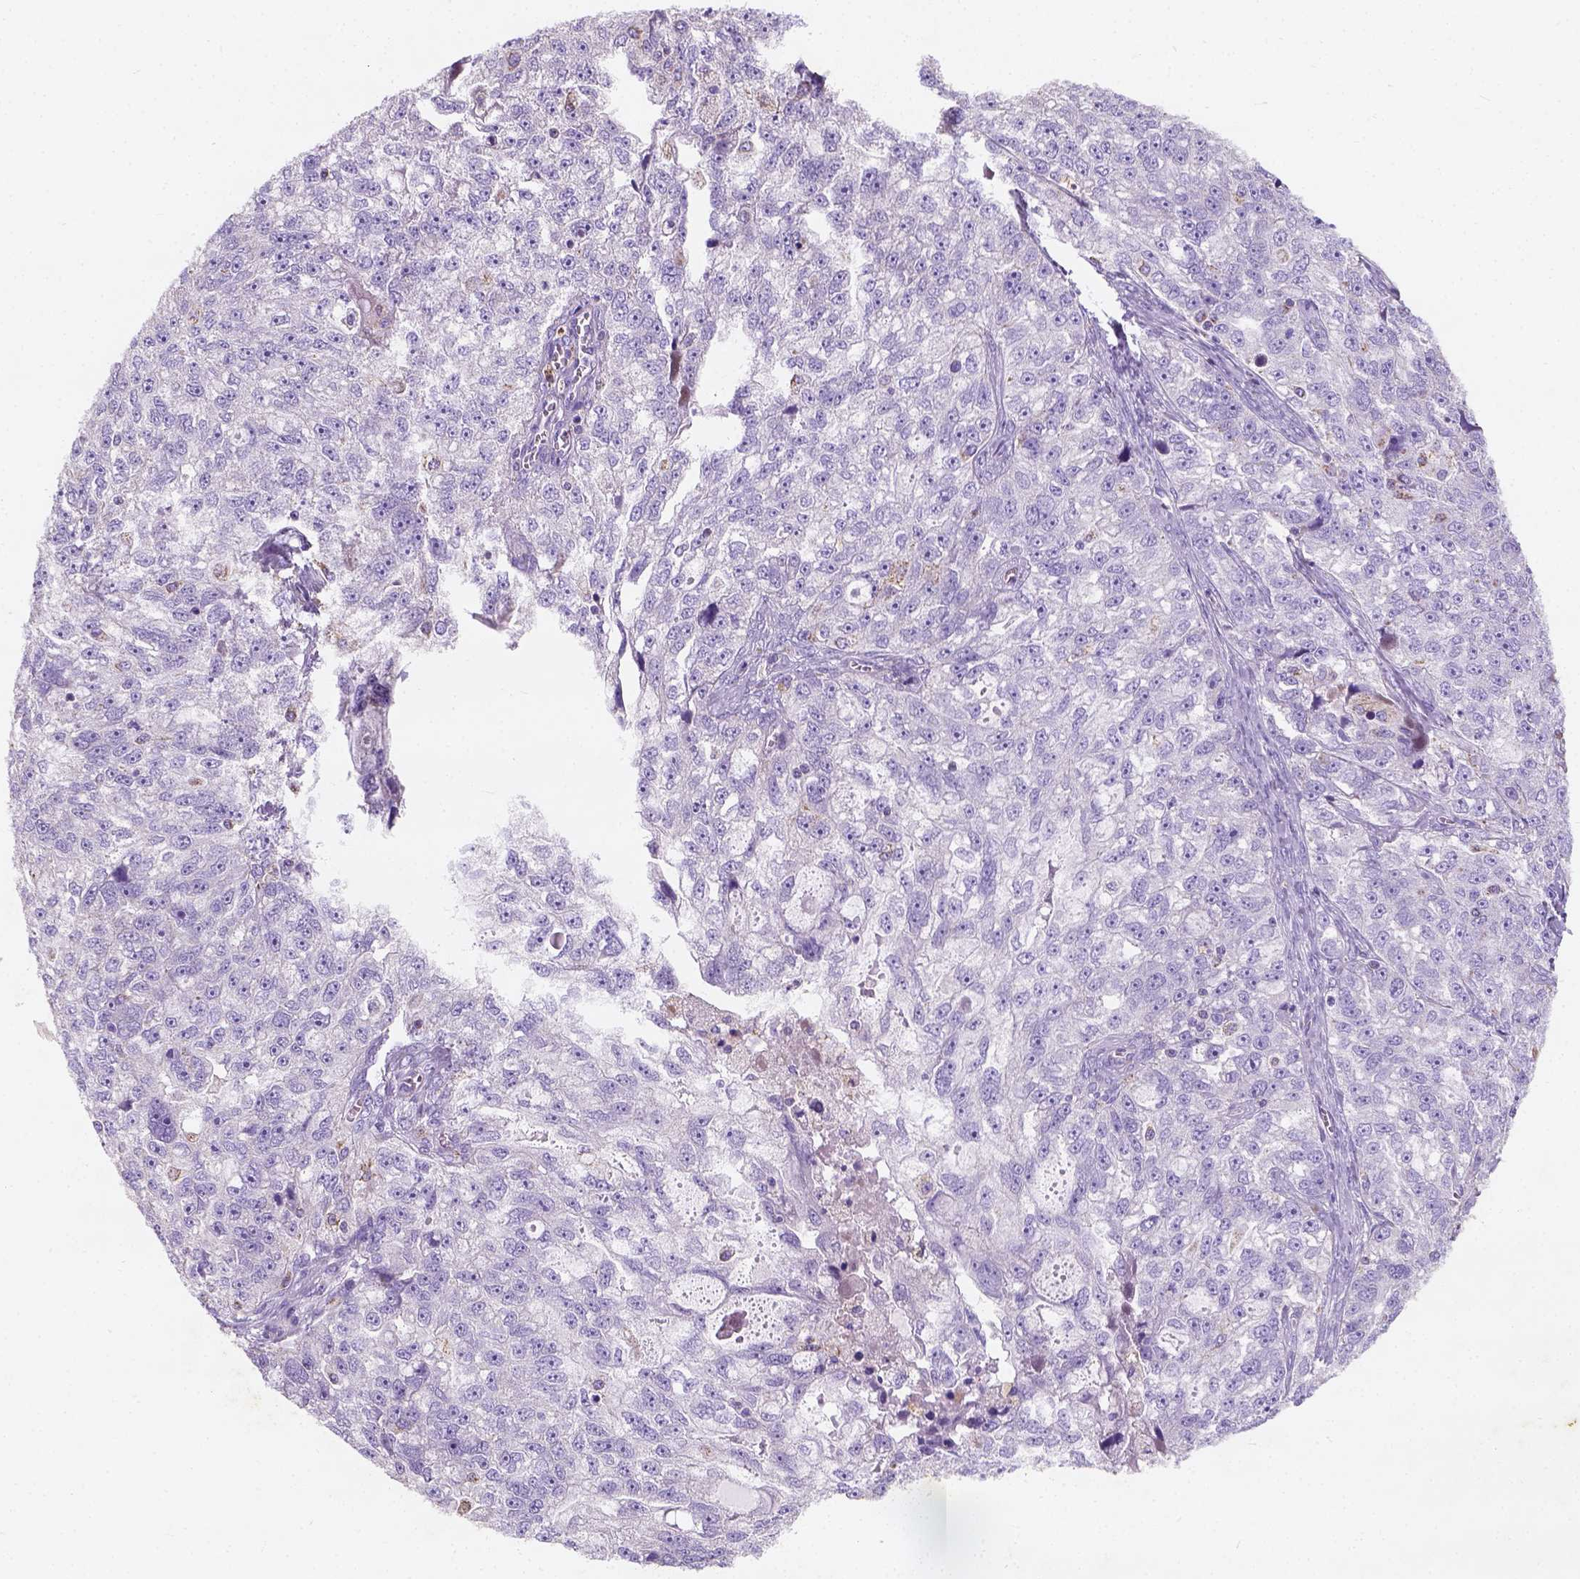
{"staining": {"intensity": "negative", "quantity": "none", "location": "none"}, "tissue": "ovarian cancer", "cell_type": "Tumor cells", "image_type": "cancer", "snomed": [{"axis": "morphology", "description": "Cystadenocarcinoma, serous, NOS"}, {"axis": "topography", "description": "Ovary"}], "caption": "High power microscopy image of an IHC histopathology image of ovarian cancer (serous cystadenocarcinoma), revealing no significant staining in tumor cells. (DAB (3,3'-diaminobenzidine) IHC, high magnification).", "gene": "CHODL", "patient": {"sex": "female", "age": 51}}